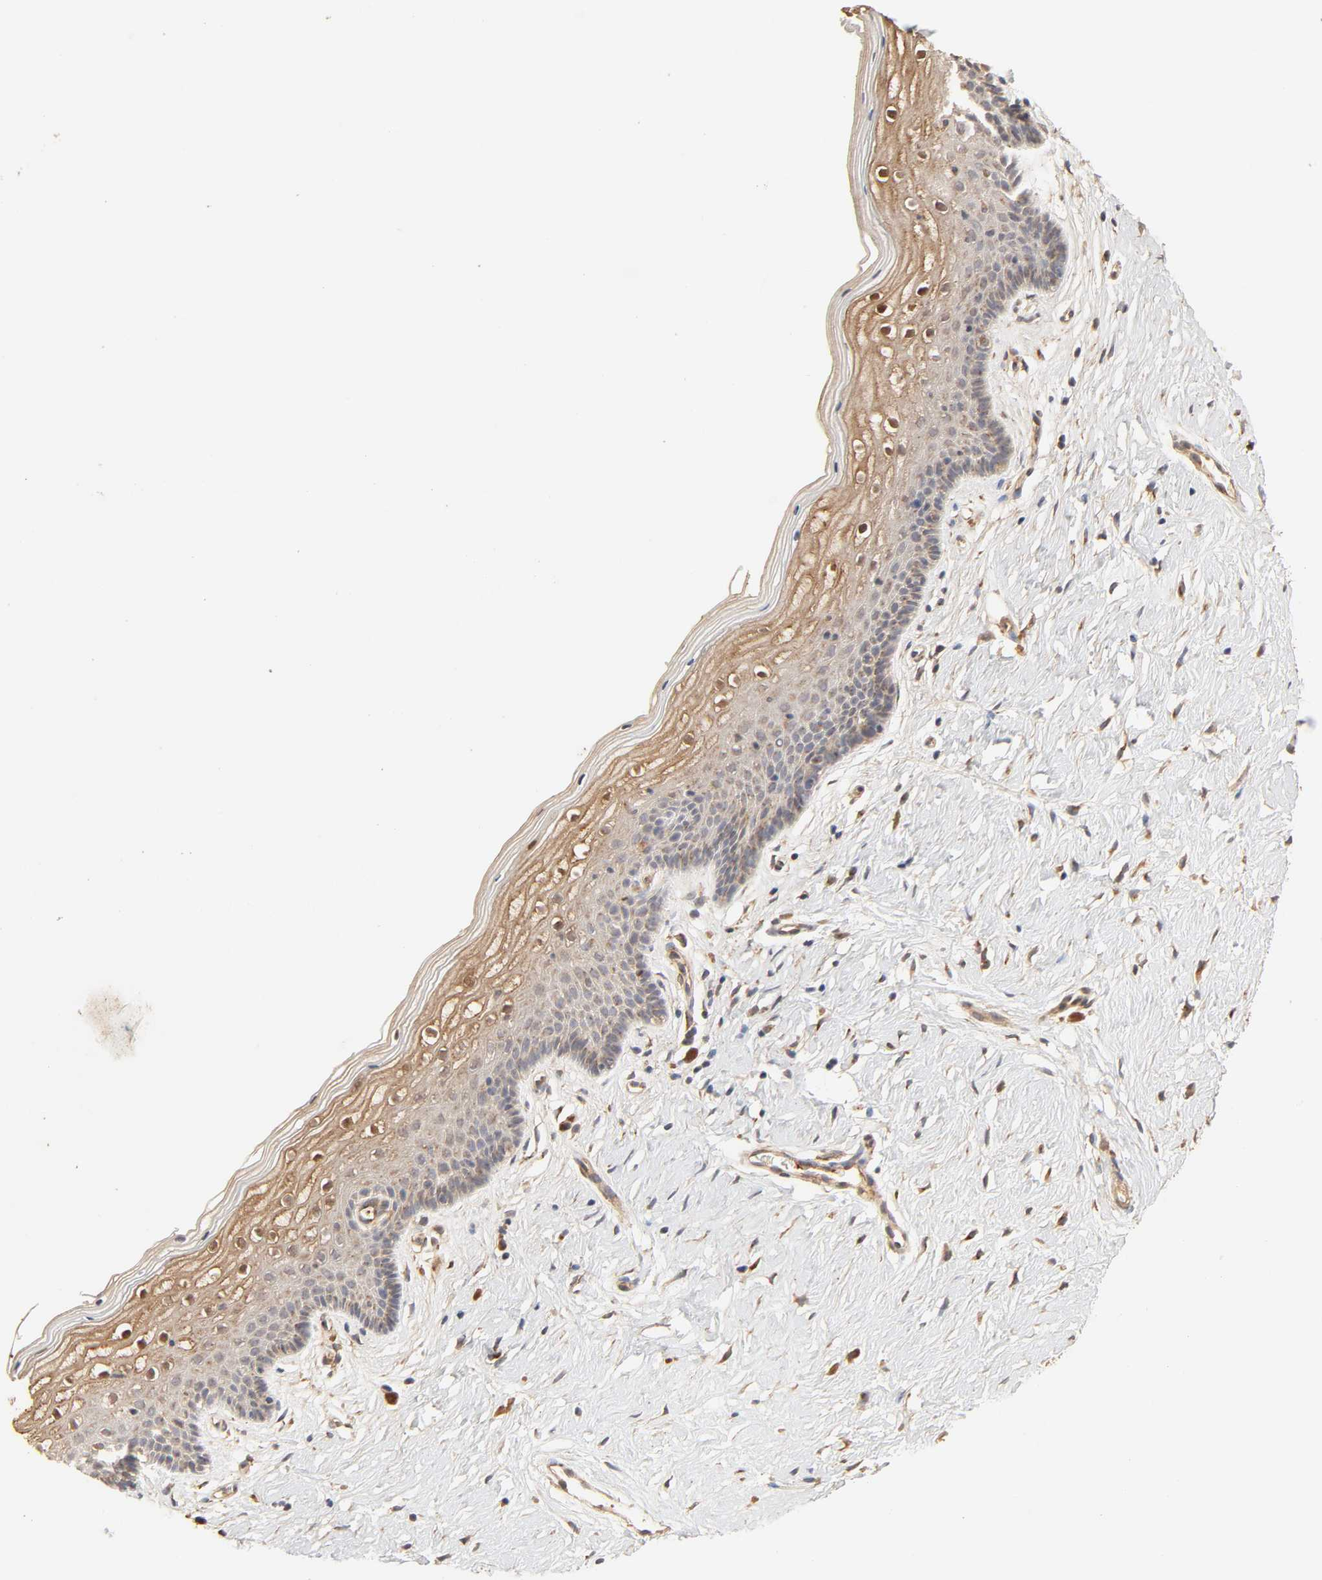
{"staining": {"intensity": "strong", "quantity": ">75%", "location": "cytoplasmic/membranous"}, "tissue": "vagina", "cell_type": "Squamous epithelial cells", "image_type": "normal", "snomed": [{"axis": "morphology", "description": "Normal tissue, NOS"}, {"axis": "topography", "description": "Vagina"}], "caption": "A high amount of strong cytoplasmic/membranous expression is present in about >75% of squamous epithelial cells in normal vagina.", "gene": "EPS8", "patient": {"sex": "female", "age": 46}}